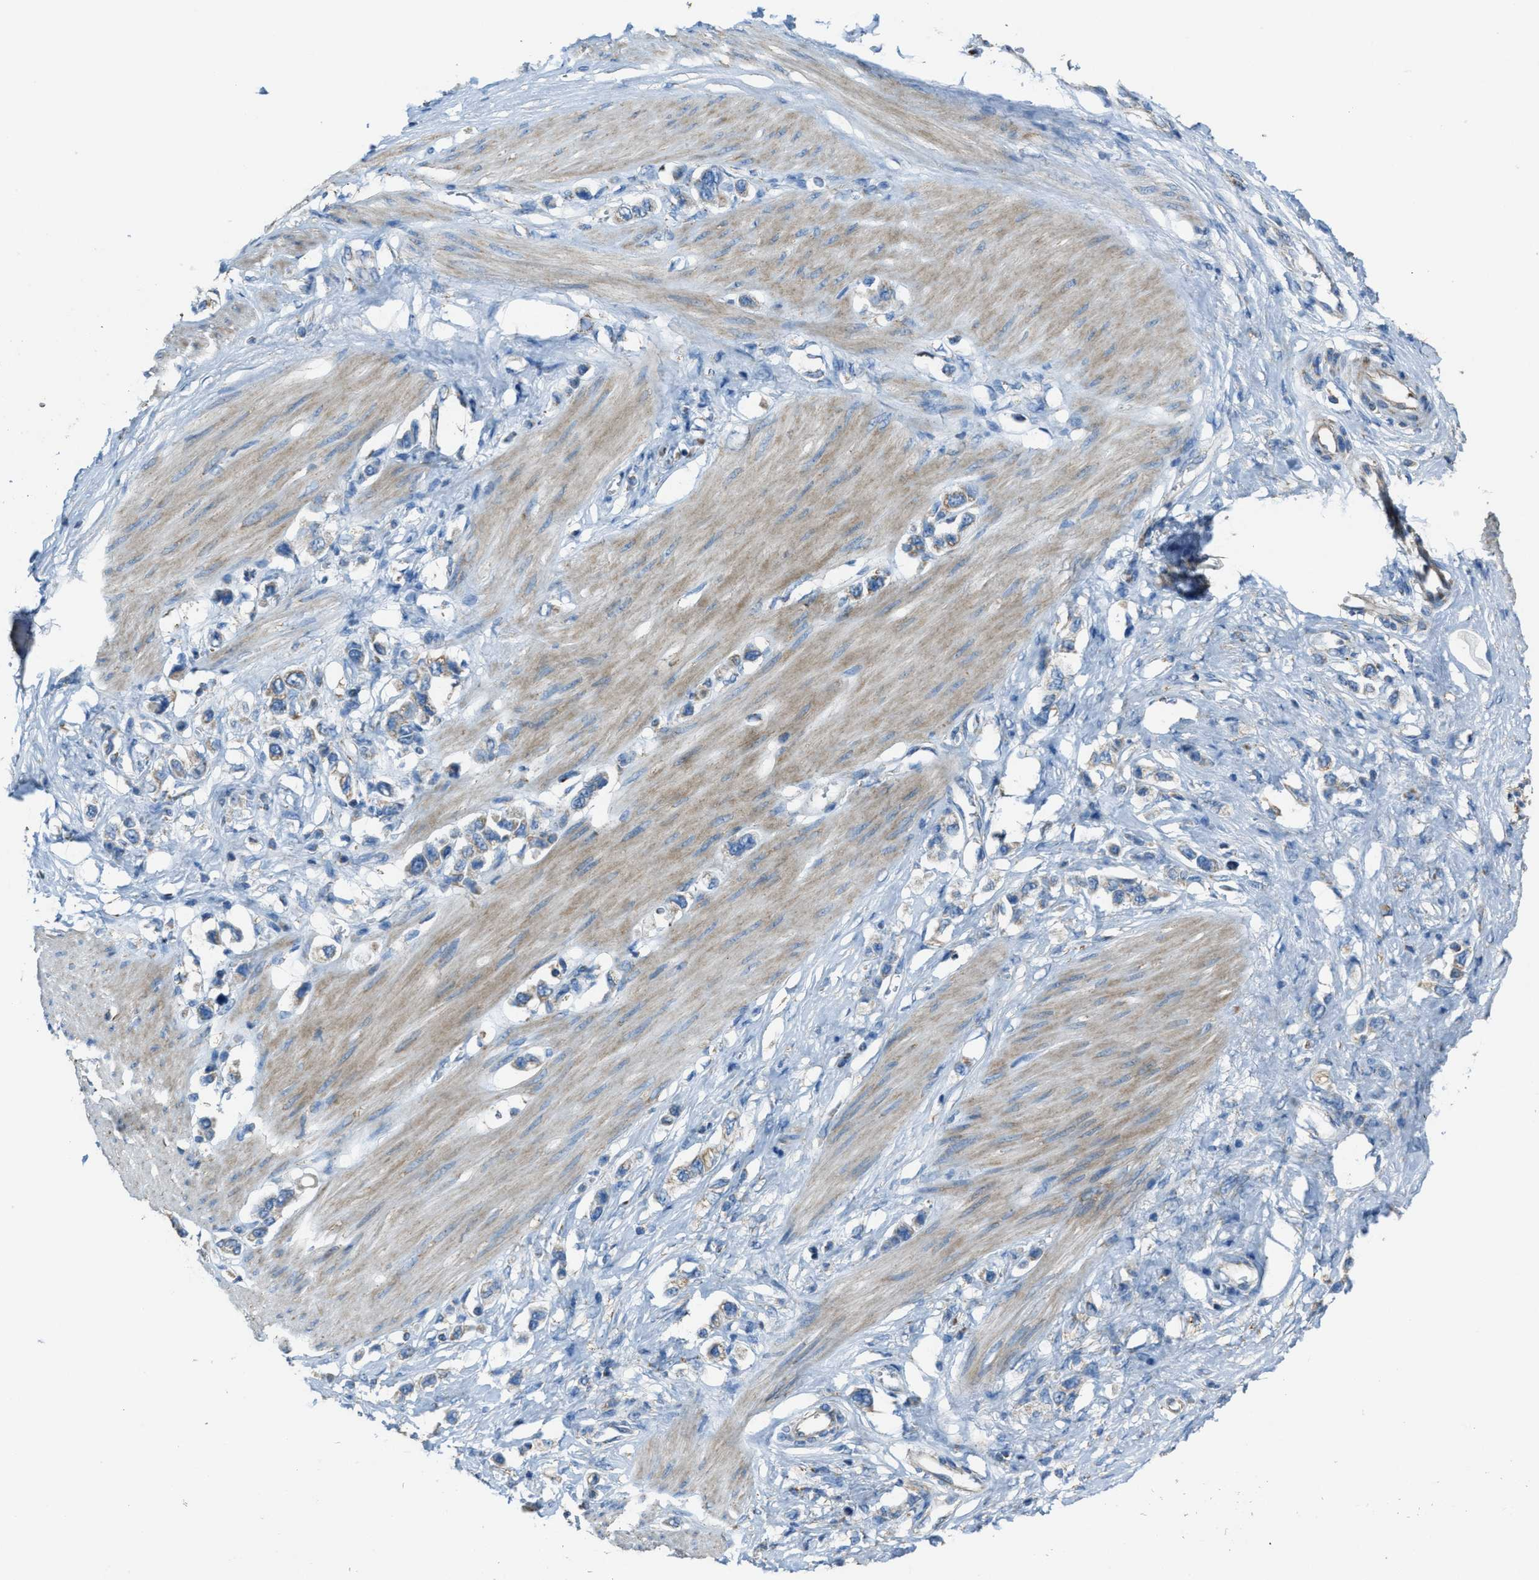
{"staining": {"intensity": "moderate", "quantity": "25%-75%", "location": "cytoplasmic/membranous"}, "tissue": "stomach cancer", "cell_type": "Tumor cells", "image_type": "cancer", "snomed": [{"axis": "morphology", "description": "Adenocarcinoma, NOS"}, {"axis": "topography", "description": "Stomach"}], "caption": "An immunohistochemistry (IHC) histopathology image of tumor tissue is shown. Protein staining in brown highlights moderate cytoplasmic/membranous positivity in adenocarcinoma (stomach) within tumor cells.", "gene": "SLC25A11", "patient": {"sex": "female", "age": 65}}